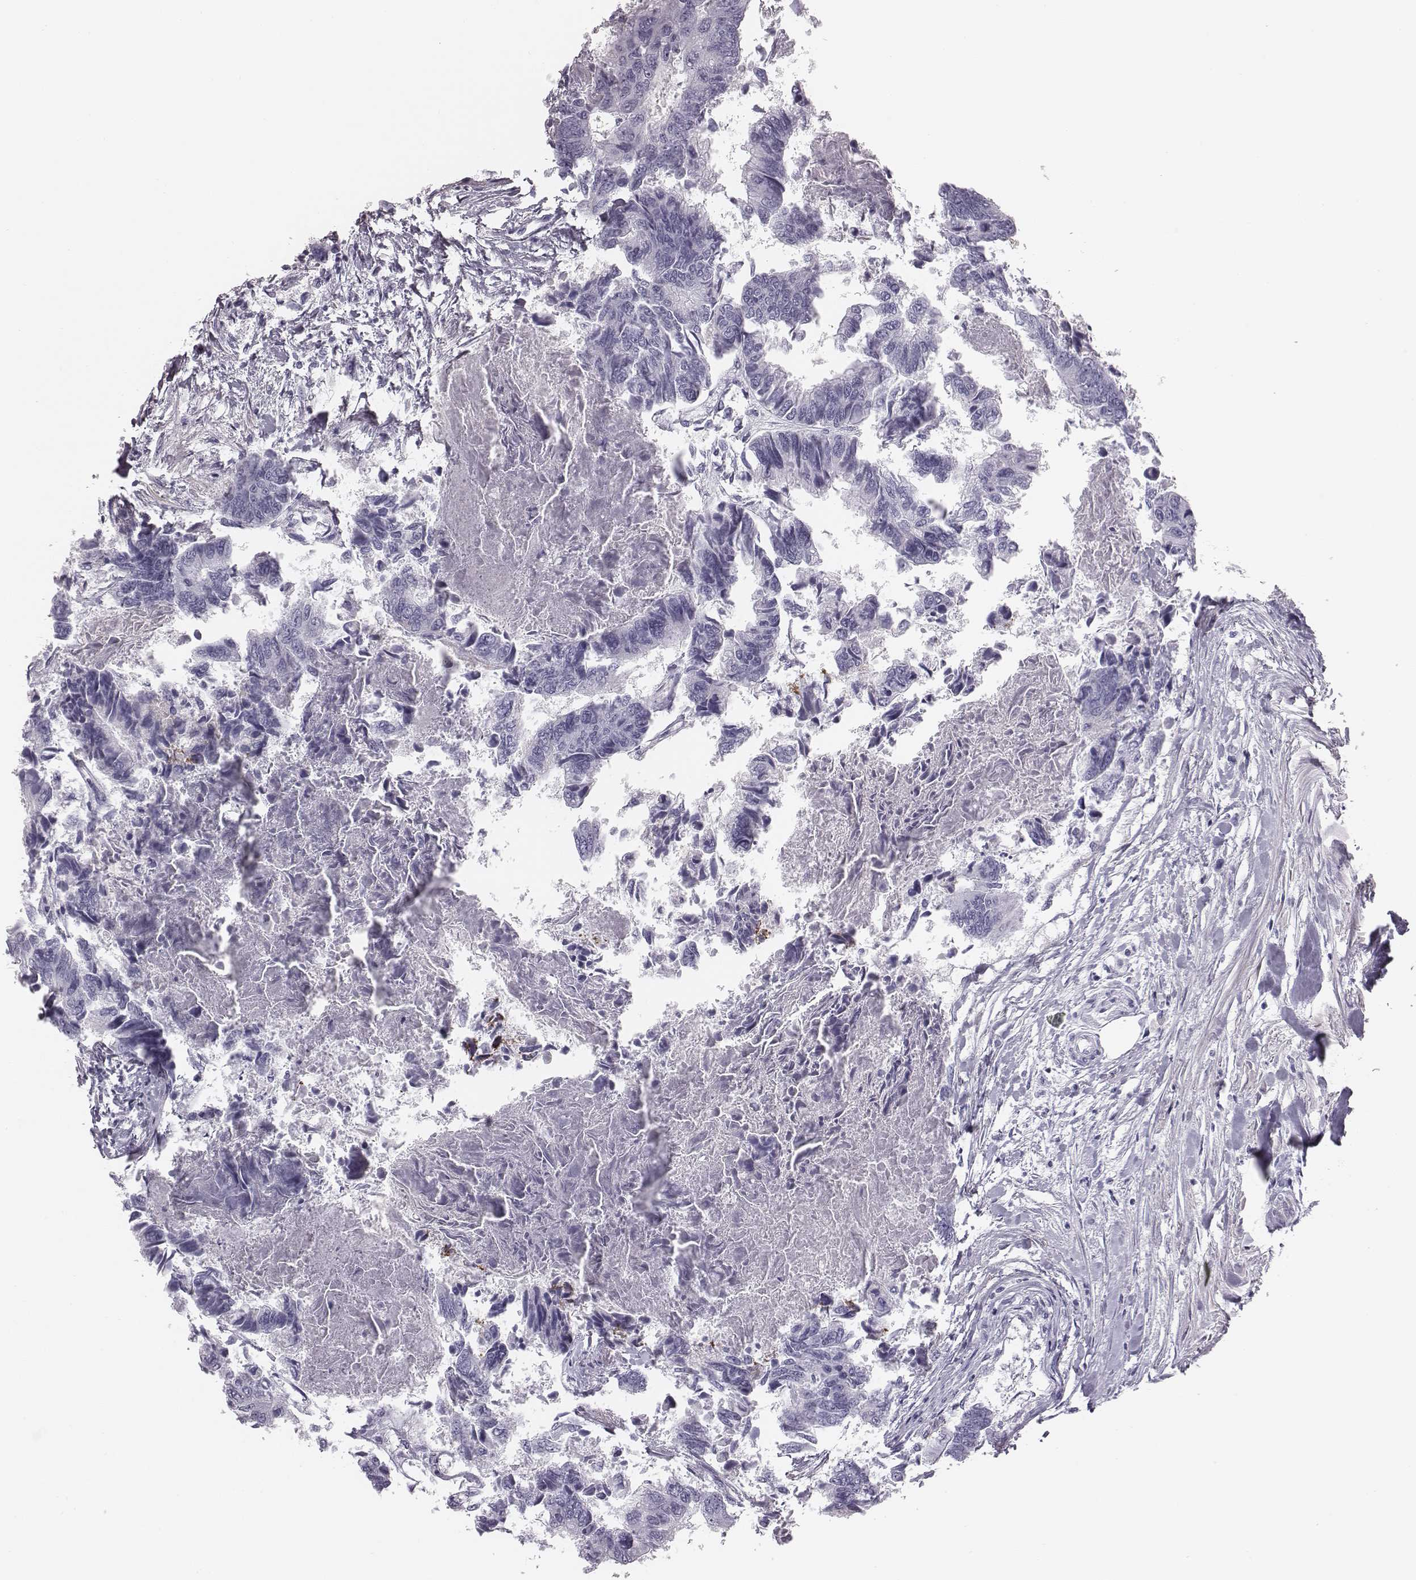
{"staining": {"intensity": "negative", "quantity": "none", "location": "none"}, "tissue": "colorectal cancer", "cell_type": "Tumor cells", "image_type": "cancer", "snomed": [{"axis": "morphology", "description": "Adenocarcinoma, NOS"}, {"axis": "topography", "description": "Colon"}], "caption": "Tumor cells show no significant protein positivity in colorectal adenocarcinoma.", "gene": "CRISP1", "patient": {"sex": "female", "age": 65}}